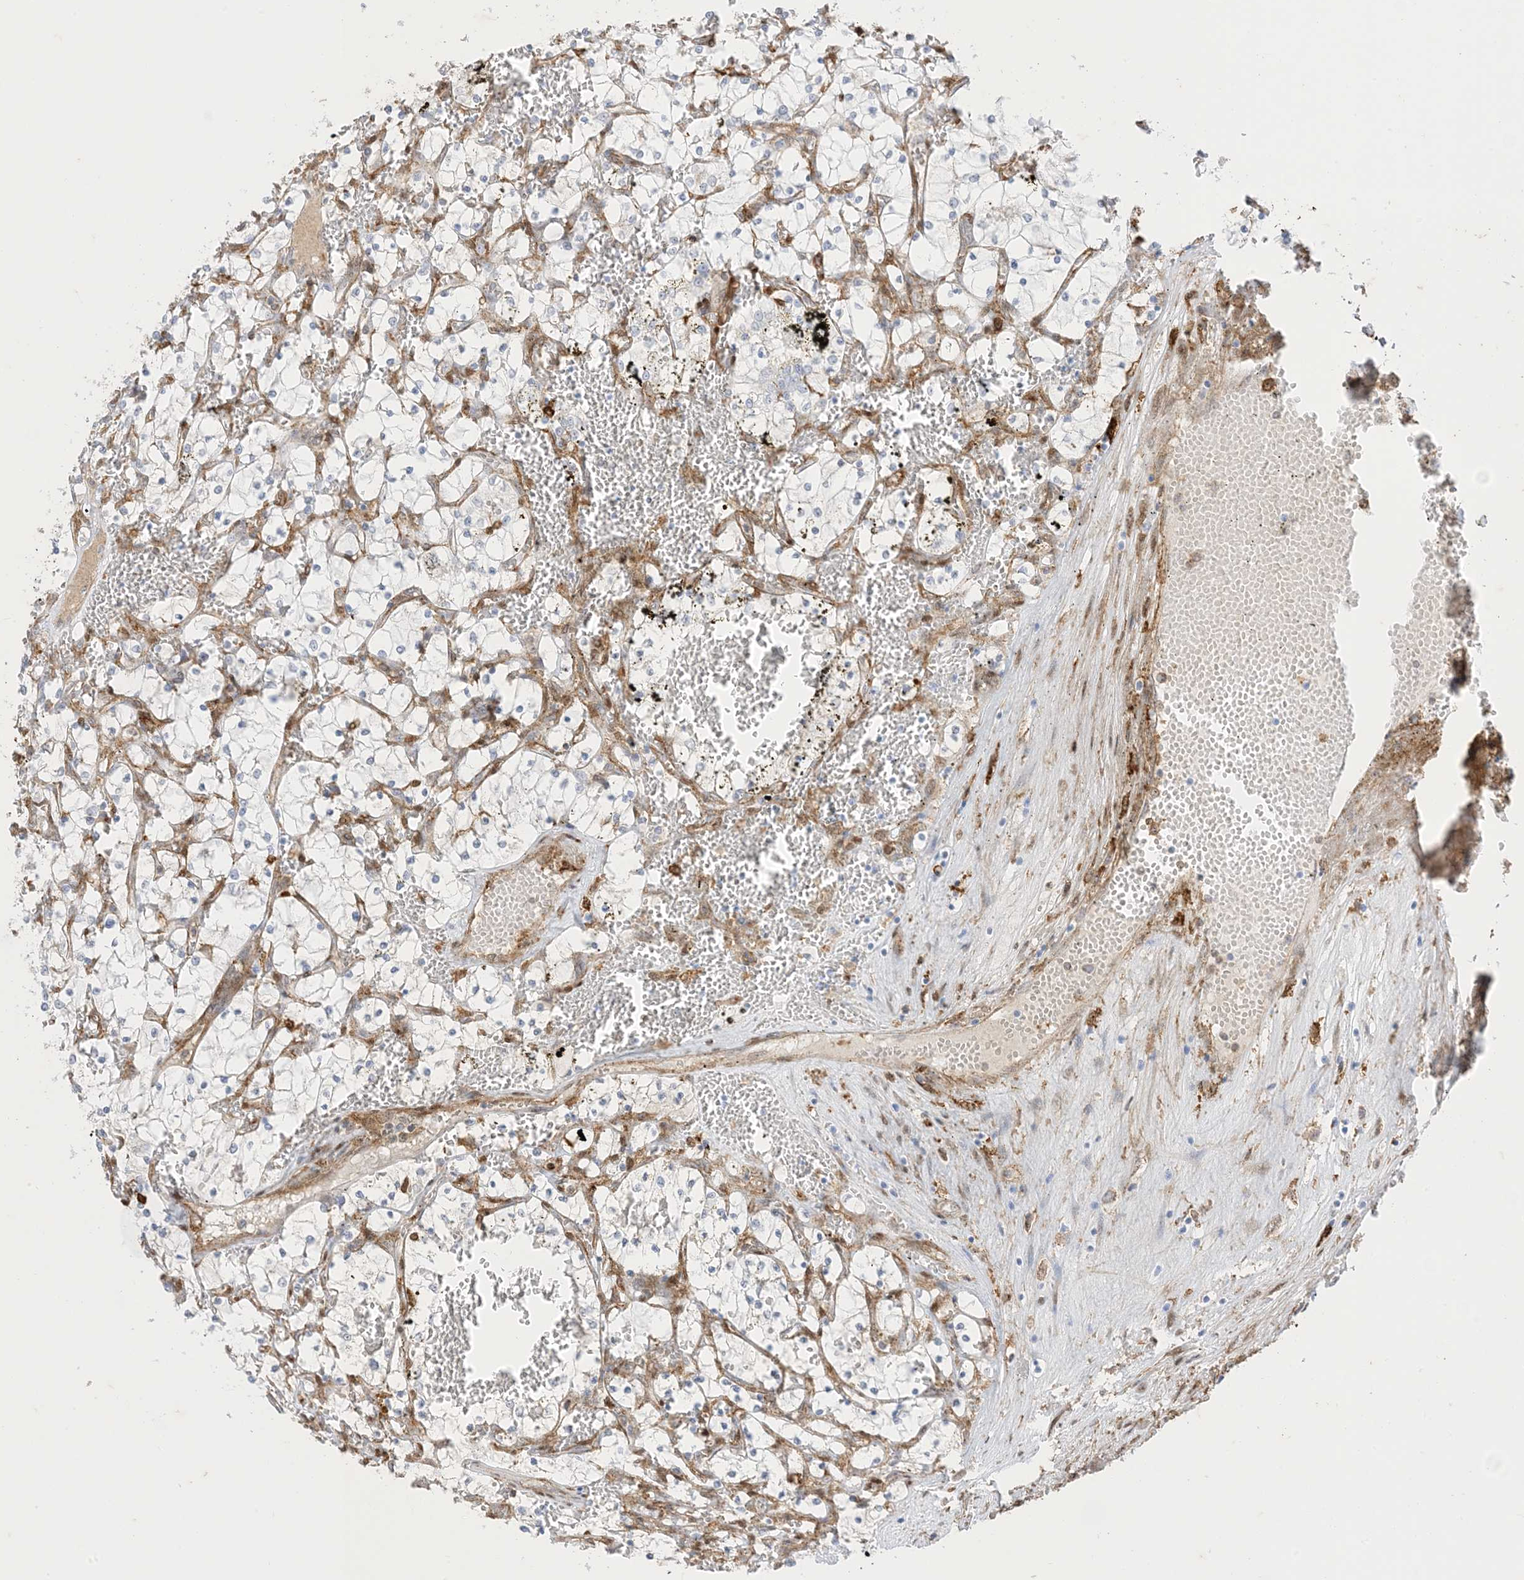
{"staining": {"intensity": "negative", "quantity": "none", "location": "none"}, "tissue": "renal cancer", "cell_type": "Tumor cells", "image_type": "cancer", "snomed": [{"axis": "morphology", "description": "Adenocarcinoma, NOS"}, {"axis": "topography", "description": "Kidney"}], "caption": "Human renal adenocarcinoma stained for a protein using immunohistochemistry (IHC) shows no positivity in tumor cells.", "gene": "GSN", "patient": {"sex": "female", "age": 69}}